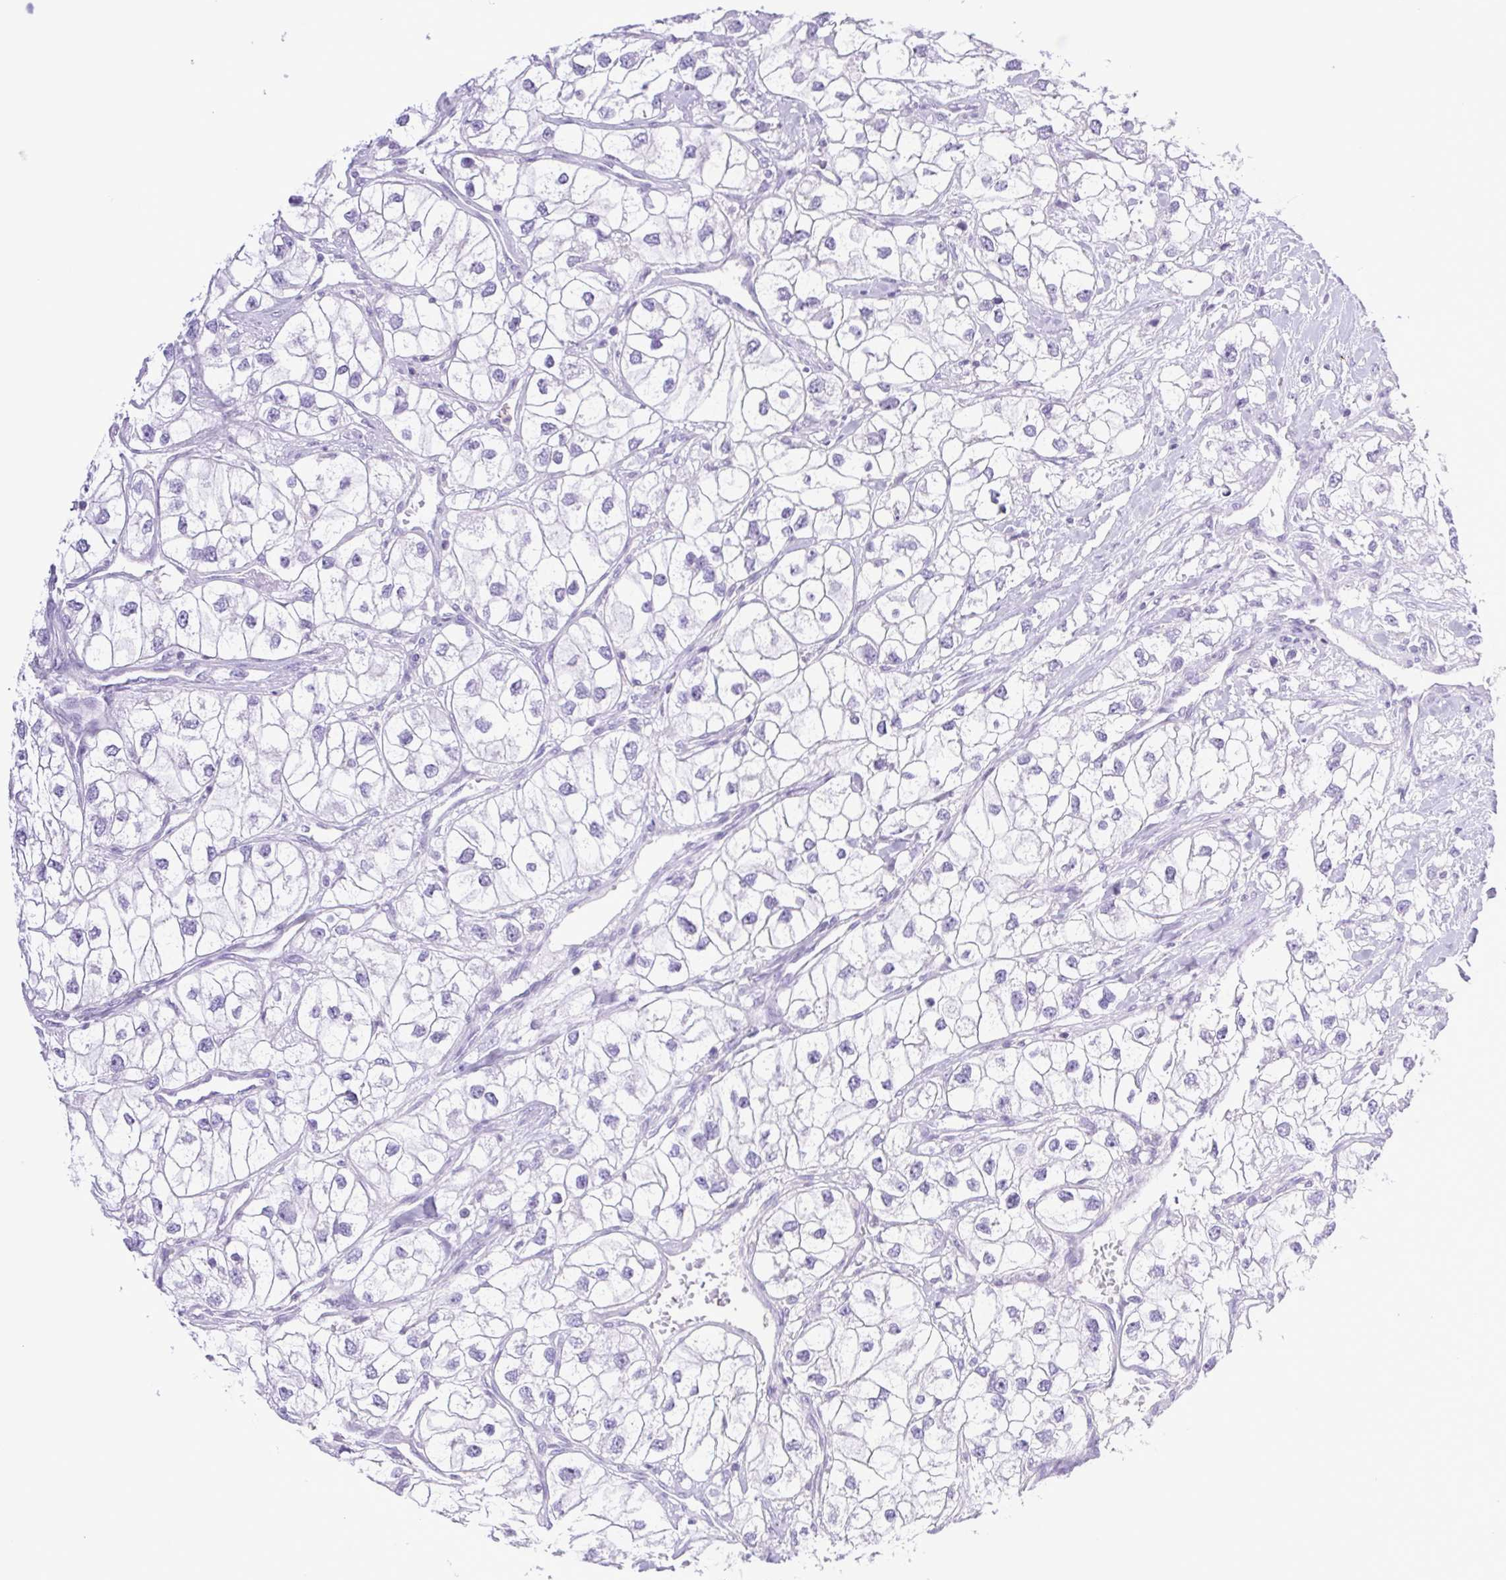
{"staining": {"intensity": "negative", "quantity": "none", "location": "none"}, "tissue": "renal cancer", "cell_type": "Tumor cells", "image_type": "cancer", "snomed": [{"axis": "morphology", "description": "Adenocarcinoma, NOS"}, {"axis": "topography", "description": "Kidney"}], "caption": "Human renal adenocarcinoma stained for a protein using immunohistochemistry (IHC) displays no expression in tumor cells.", "gene": "SYNPR", "patient": {"sex": "male", "age": 59}}